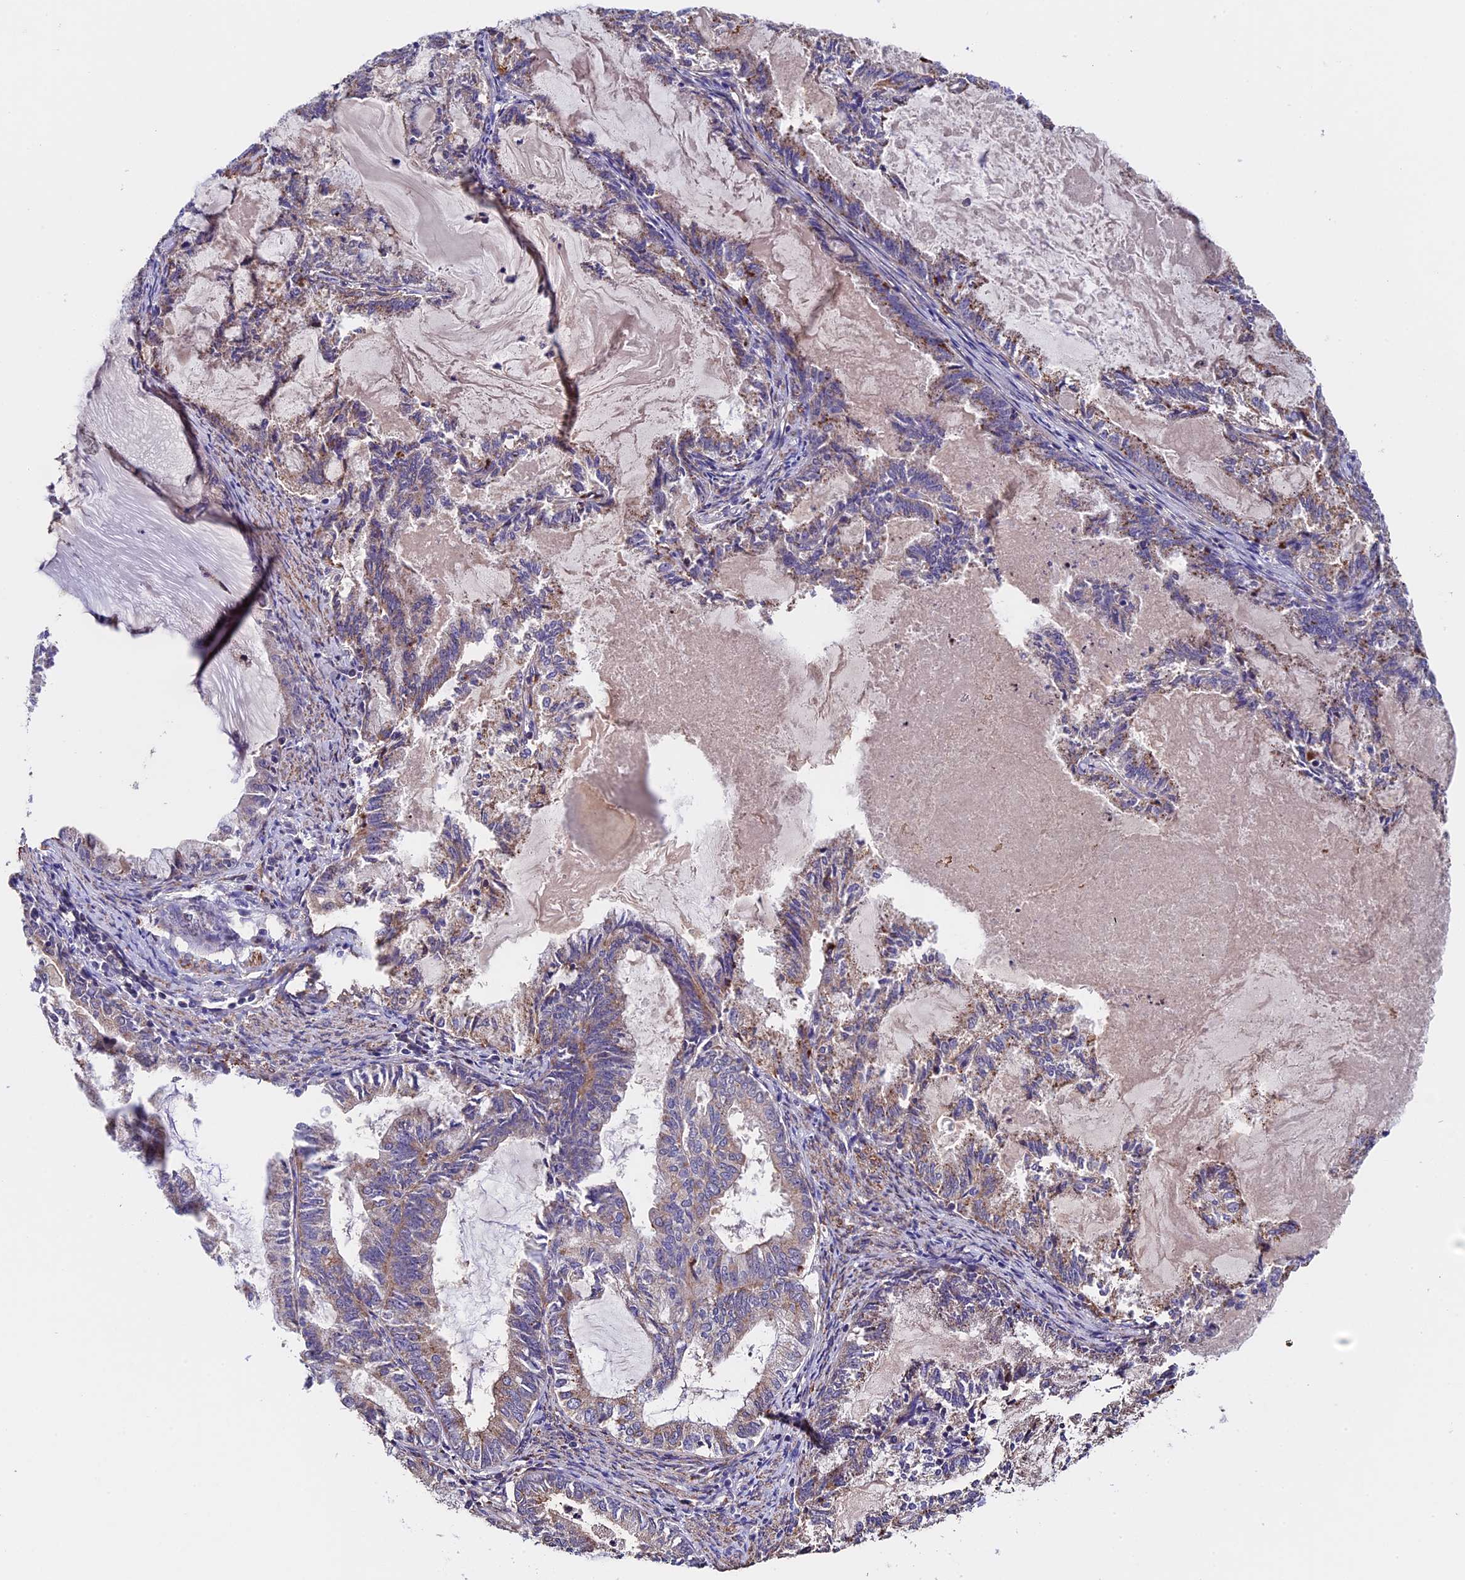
{"staining": {"intensity": "moderate", "quantity": "<25%", "location": "cytoplasmic/membranous"}, "tissue": "endometrial cancer", "cell_type": "Tumor cells", "image_type": "cancer", "snomed": [{"axis": "morphology", "description": "Adenocarcinoma, NOS"}, {"axis": "topography", "description": "Endometrium"}], "caption": "A low amount of moderate cytoplasmic/membranous staining is identified in about <25% of tumor cells in adenocarcinoma (endometrial) tissue.", "gene": "SLC9A5", "patient": {"sex": "female", "age": 86}}